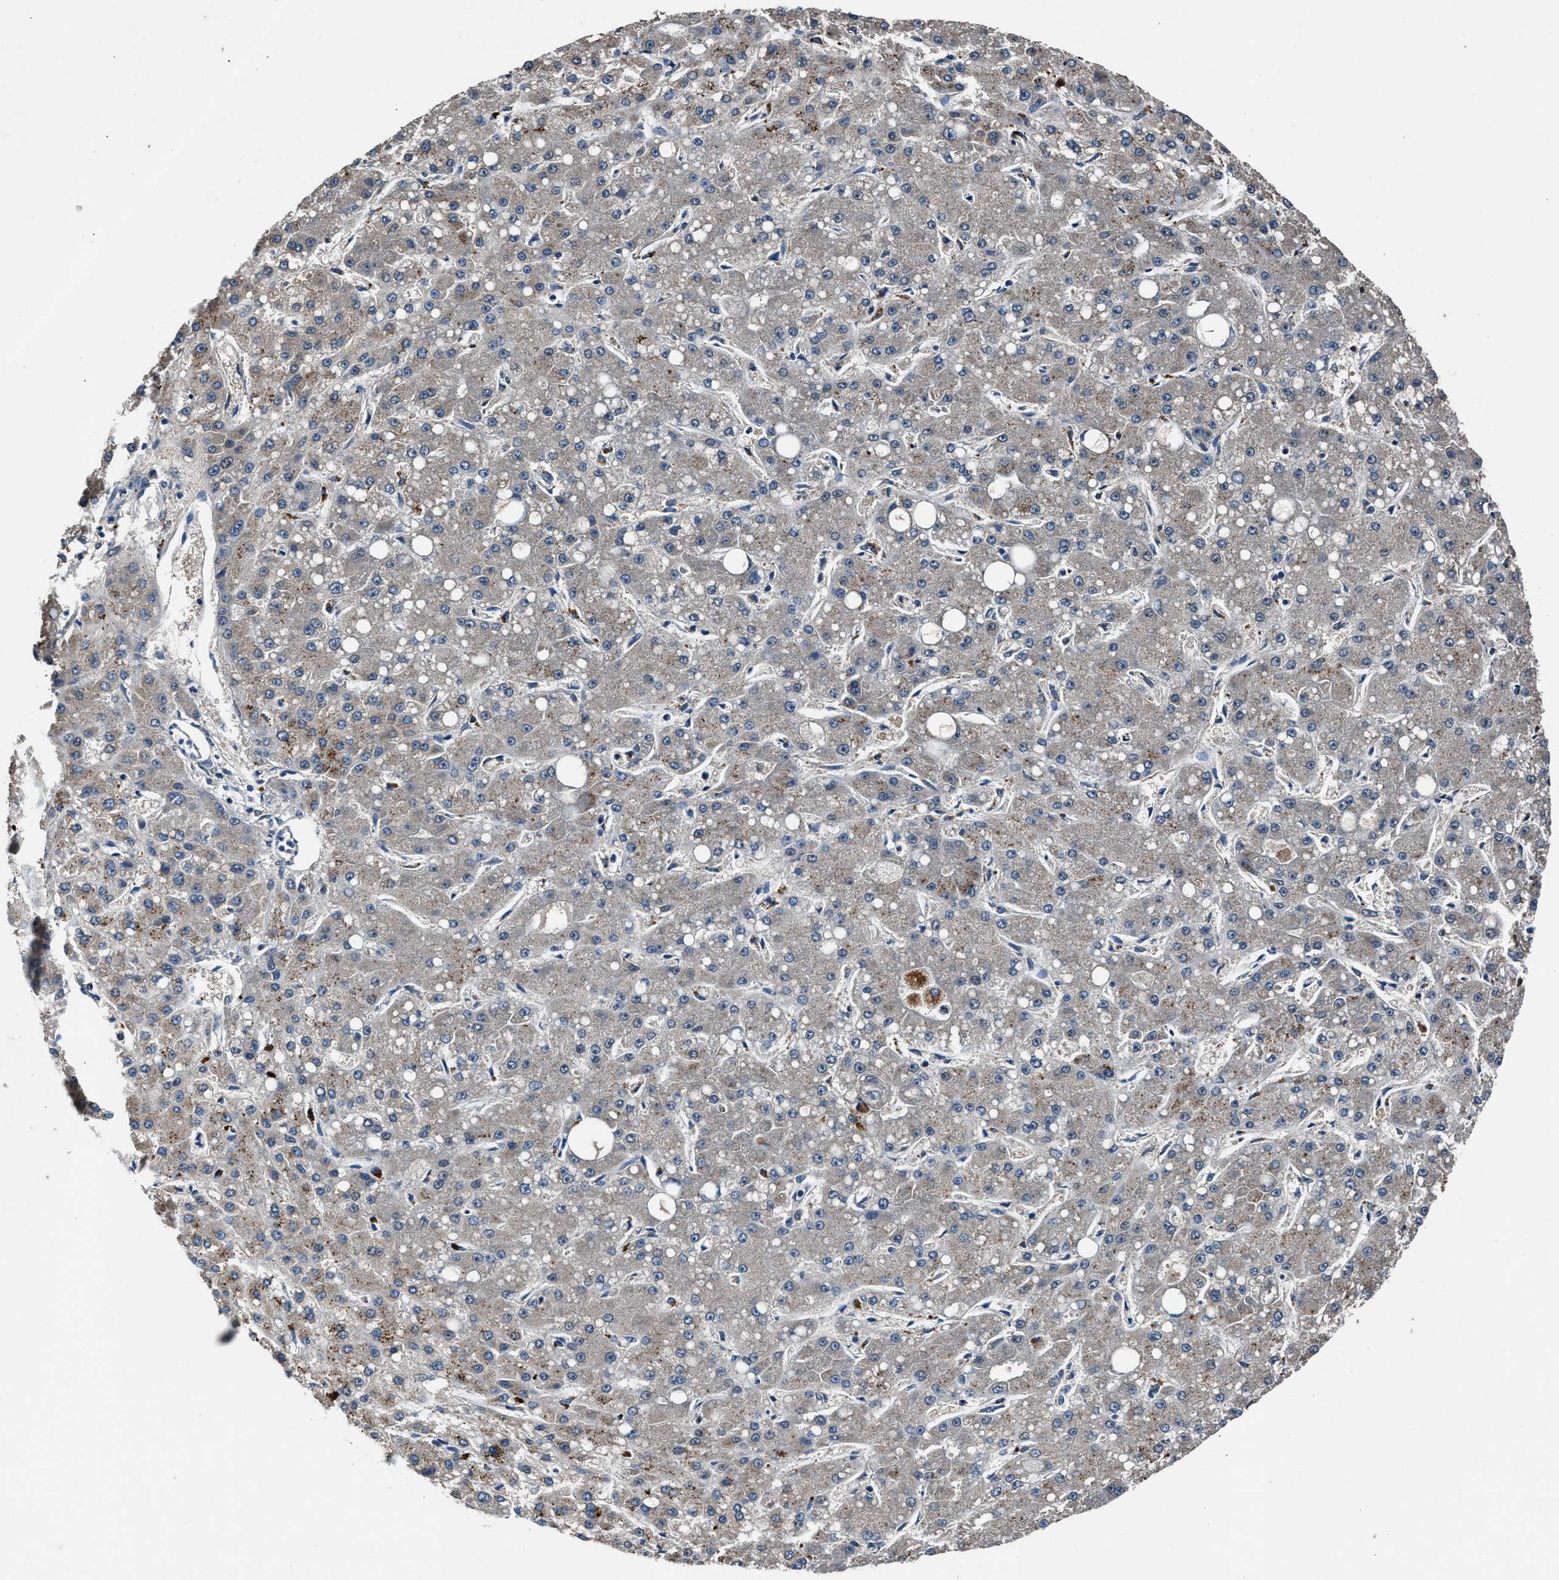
{"staining": {"intensity": "moderate", "quantity": "<25%", "location": "cytoplasmic/membranous"}, "tissue": "liver cancer", "cell_type": "Tumor cells", "image_type": "cancer", "snomed": [{"axis": "morphology", "description": "Carcinoma, Hepatocellular, NOS"}, {"axis": "topography", "description": "Liver"}], "caption": "This micrograph exhibits IHC staining of human liver cancer (hepatocellular carcinoma), with low moderate cytoplasmic/membranous positivity in about <25% of tumor cells.", "gene": "PRXL2C", "patient": {"sex": "male", "age": 67}}